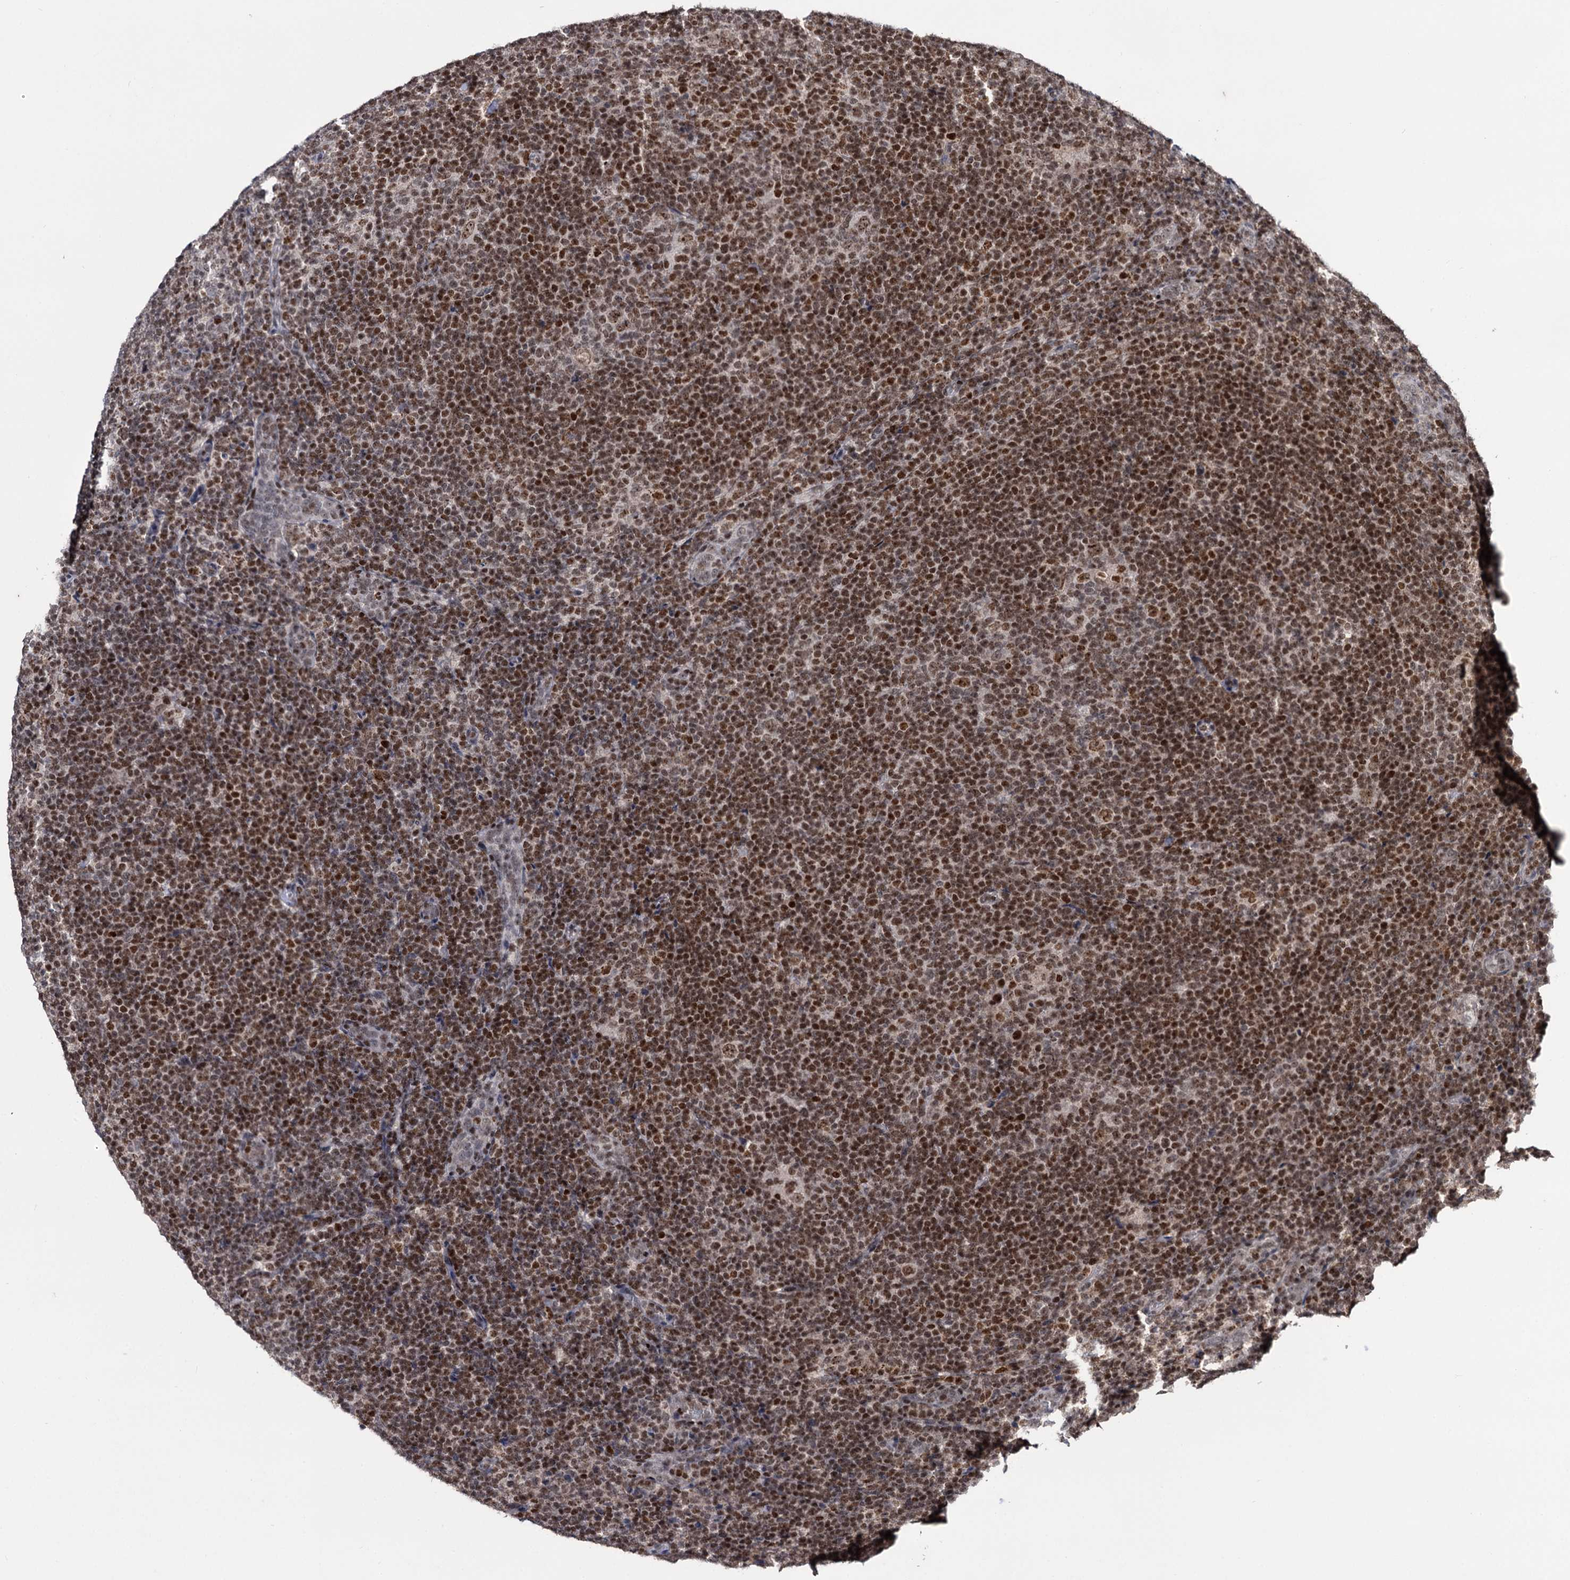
{"staining": {"intensity": "moderate", "quantity": ">75%", "location": "nuclear"}, "tissue": "lymphoma", "cell_type": "Tumor cells", "image_type": "cancer", "snomed": [{"axis": "morphology", "description": "Hodgkin's disease, NOS"}, {"axis": "topography", "description": "Lymph node"}], "caption": "DAB (3,3'-diaminobenzidine) immunohistochemical staining of human lymphoma exhibits moderate nuclear protein positivity in about >75% of tumor cells.", "gene": "SMCHD1", "patient": {"sex": "female", "age": 57}}